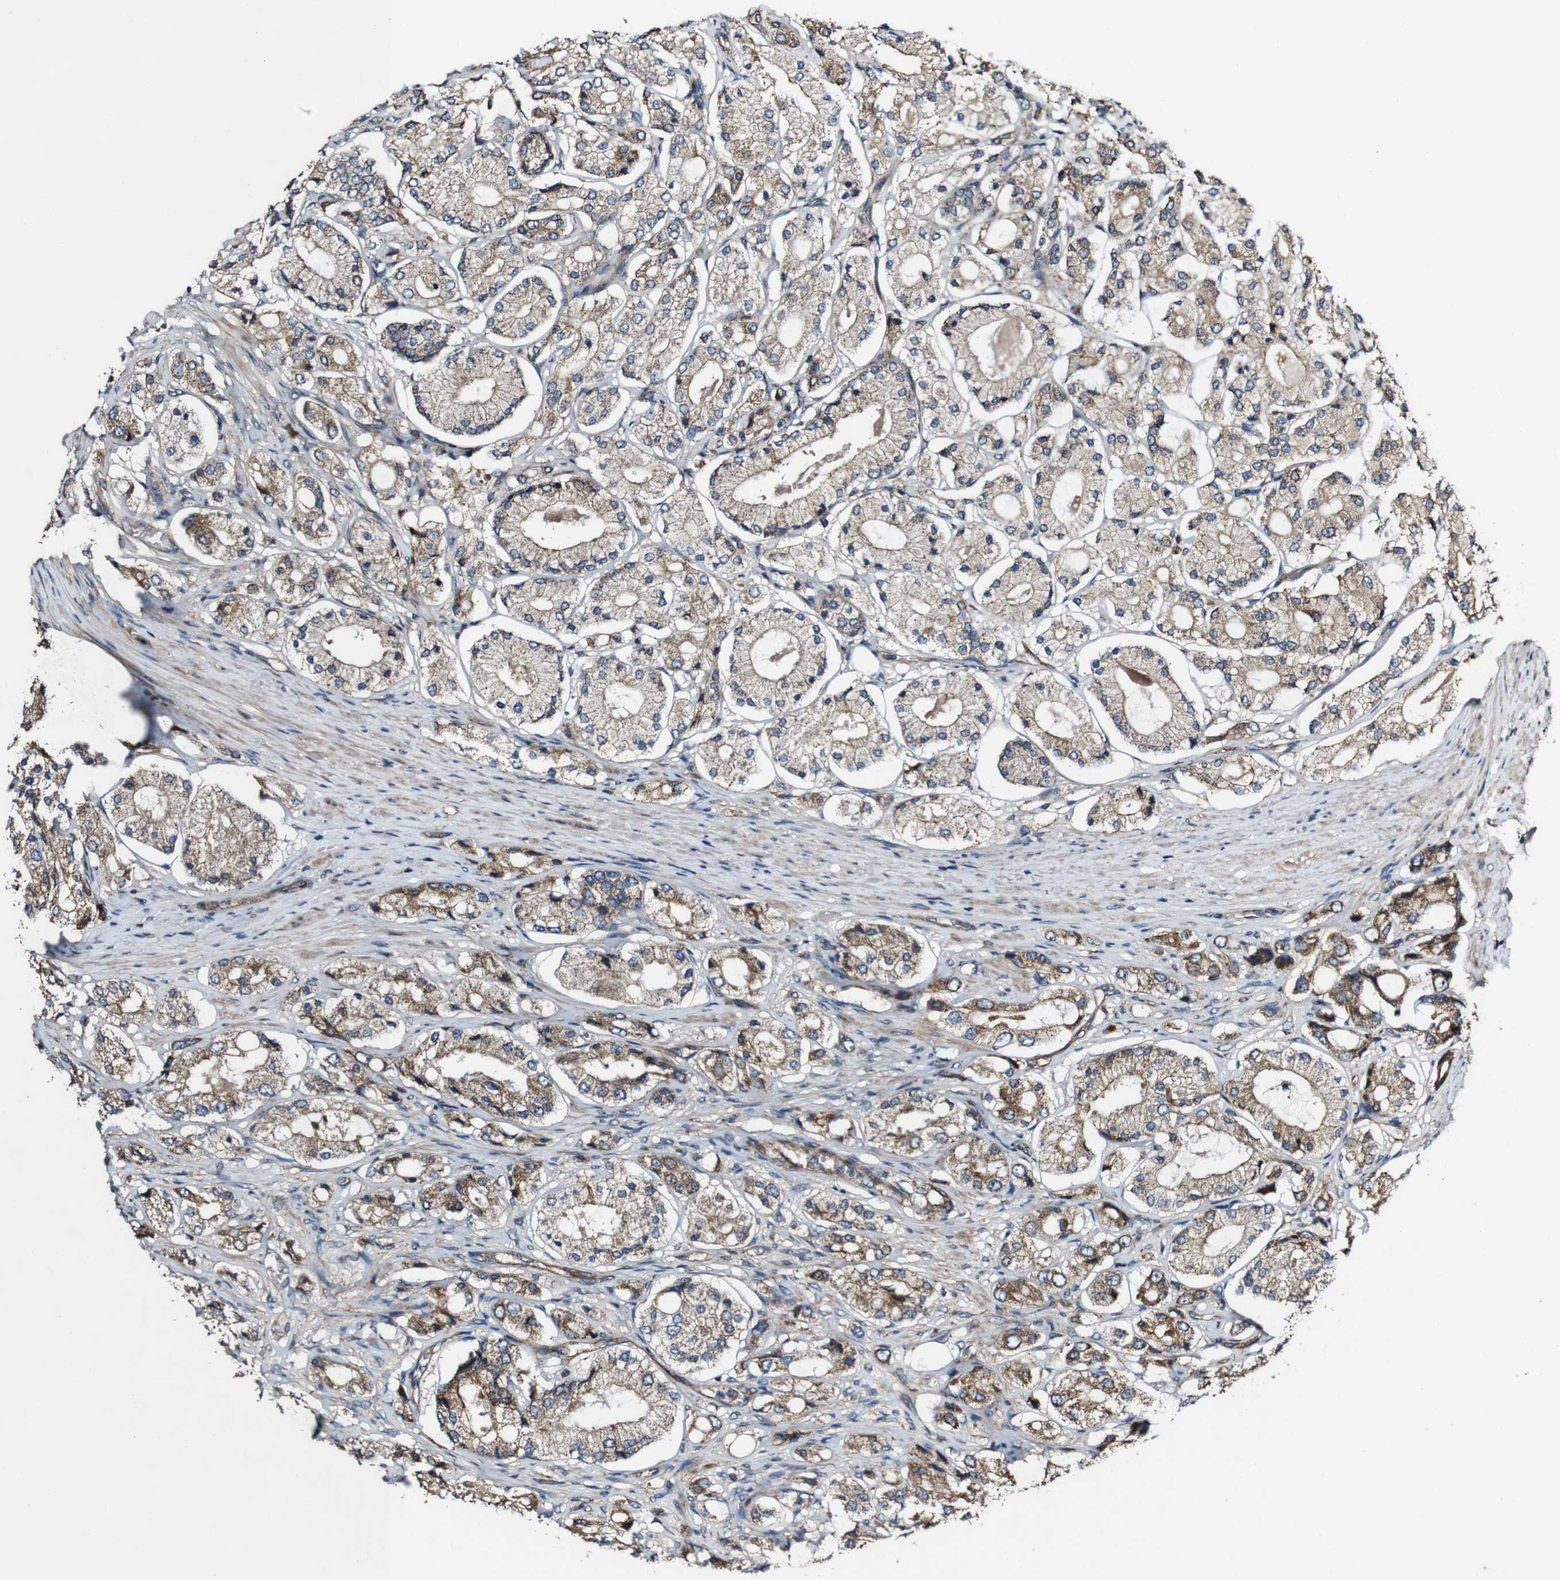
{"staining": {"intensity": "moderate", "quantity": "25%-75%", "location": "cytoplasmic/membranous"}, "tissue": "prostate cancer", "cell_type": "Tumor cells", "image_type": "cancer", "snomed": [{"axis": "morphology", "description": "Adenocarcinoma, High grade"}, {"axis": "topography", "description": "Prostate"}], "caption": "Immunohistochemistry (IHC) (DAB (3,3'-diaminobenzidine)) staining of human prostate adenocarcinoma (high-grade) reveals moderate cytoplasmic/membranous protein positivity in approximately 25%-75% of tumor cells.", "gene": "BTN3A3", "patient": {"sex": "male", "age": 65}}